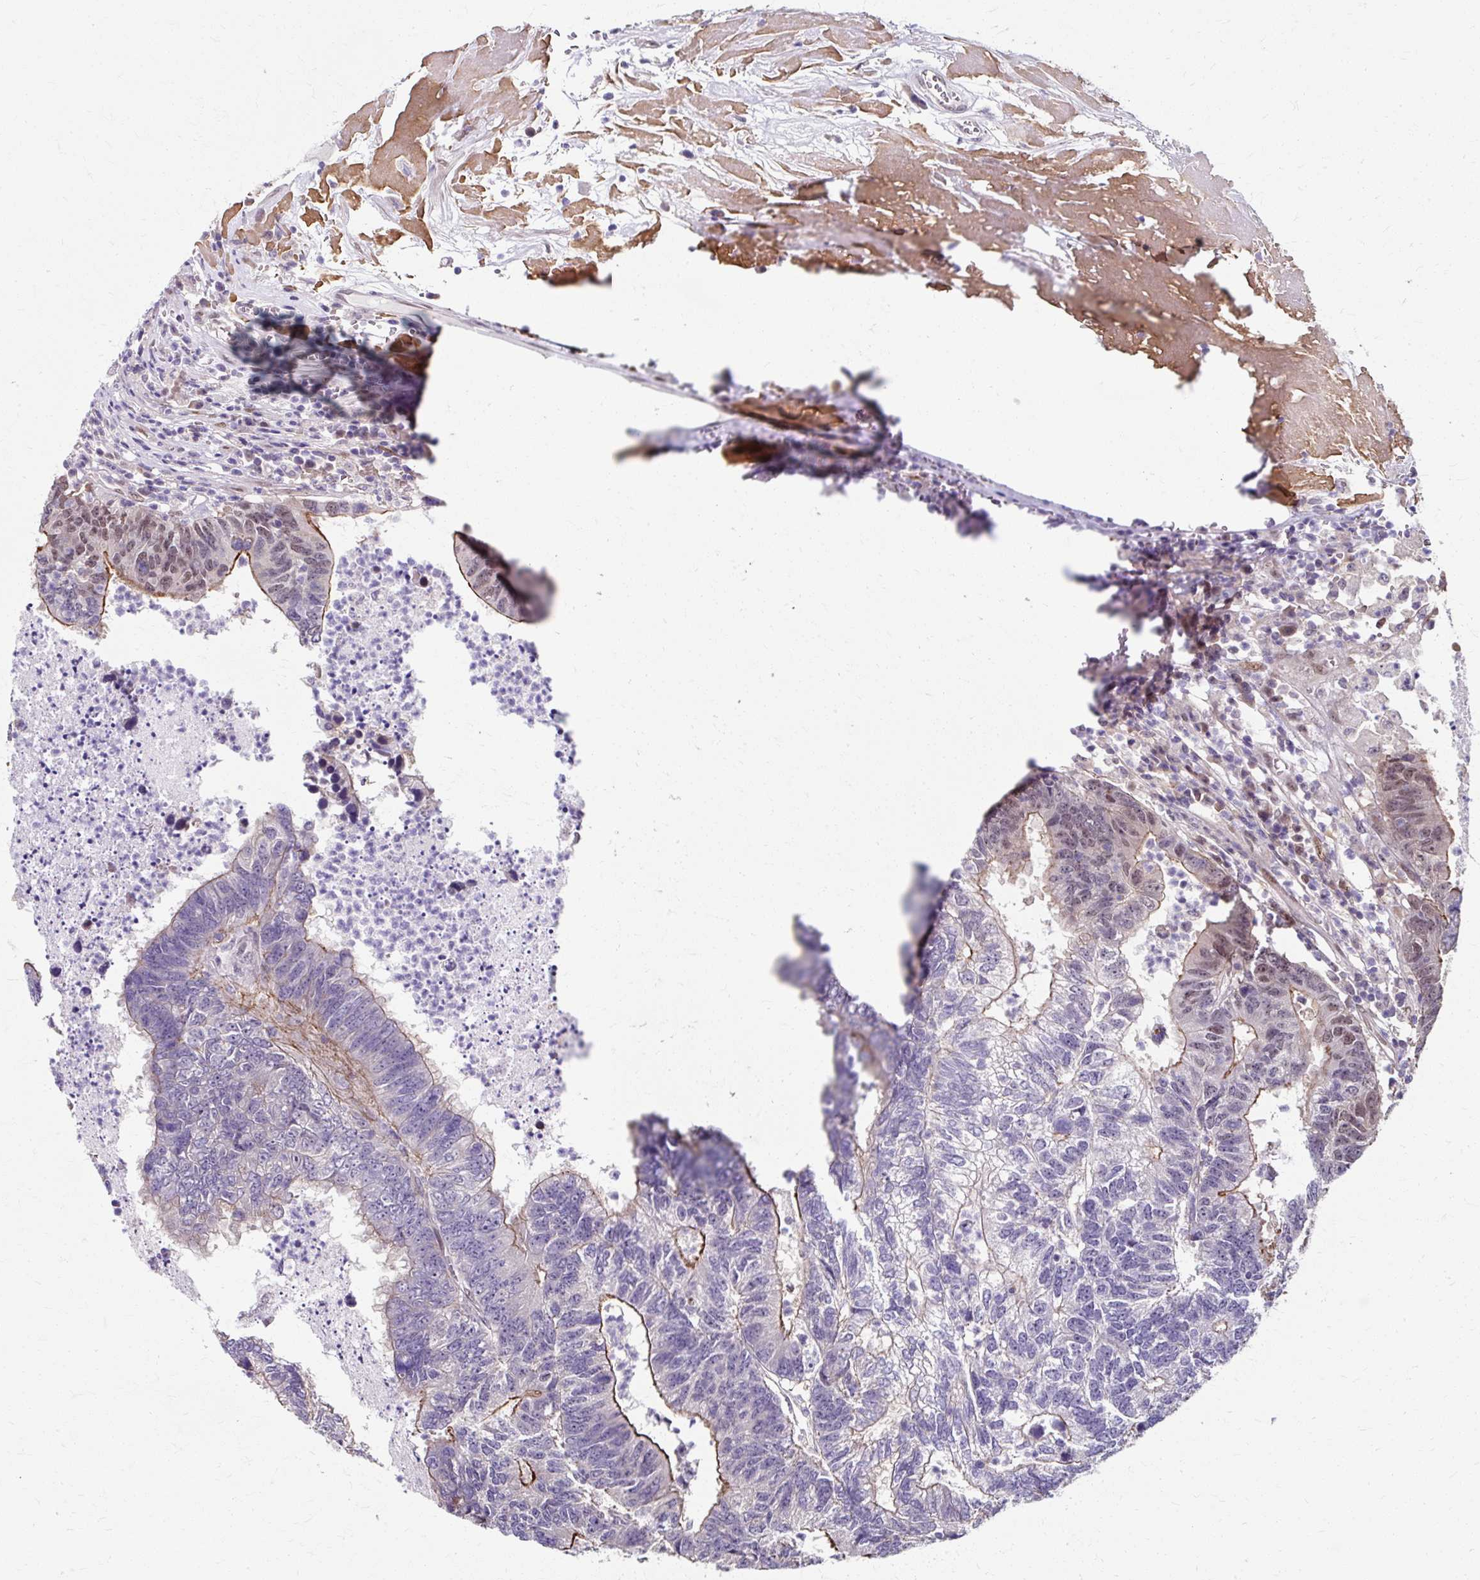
{"staining": {"intensity": "moderate", "quantity": "<25%", "location": "cytoplasmic/membranous,nuclear"}, "tissue": "colorectal cancer", "cell_type": "Tumor cells", "image_type": "cancer", "snomed": [{"axis": "morphology", "description": "Adenocarcinoma, NOS"}, {"axis": "topography", "description": "Colon"}], "caption": "Immunohistochemistry (IHC) photomicrograph of neoplastic tissue: adenocarcinoma (colorectal) stained using immunohistochemistry (IHC) reveals low levels of moderate protein expression localized specifically in the cytoplasmic/membranous and nuclear of tumor cells, appearing as a cytoplasmic/membranous and nuclear brown color.", "gene": "ZNF555", "patient": {"sex": "female", "age": 48}}